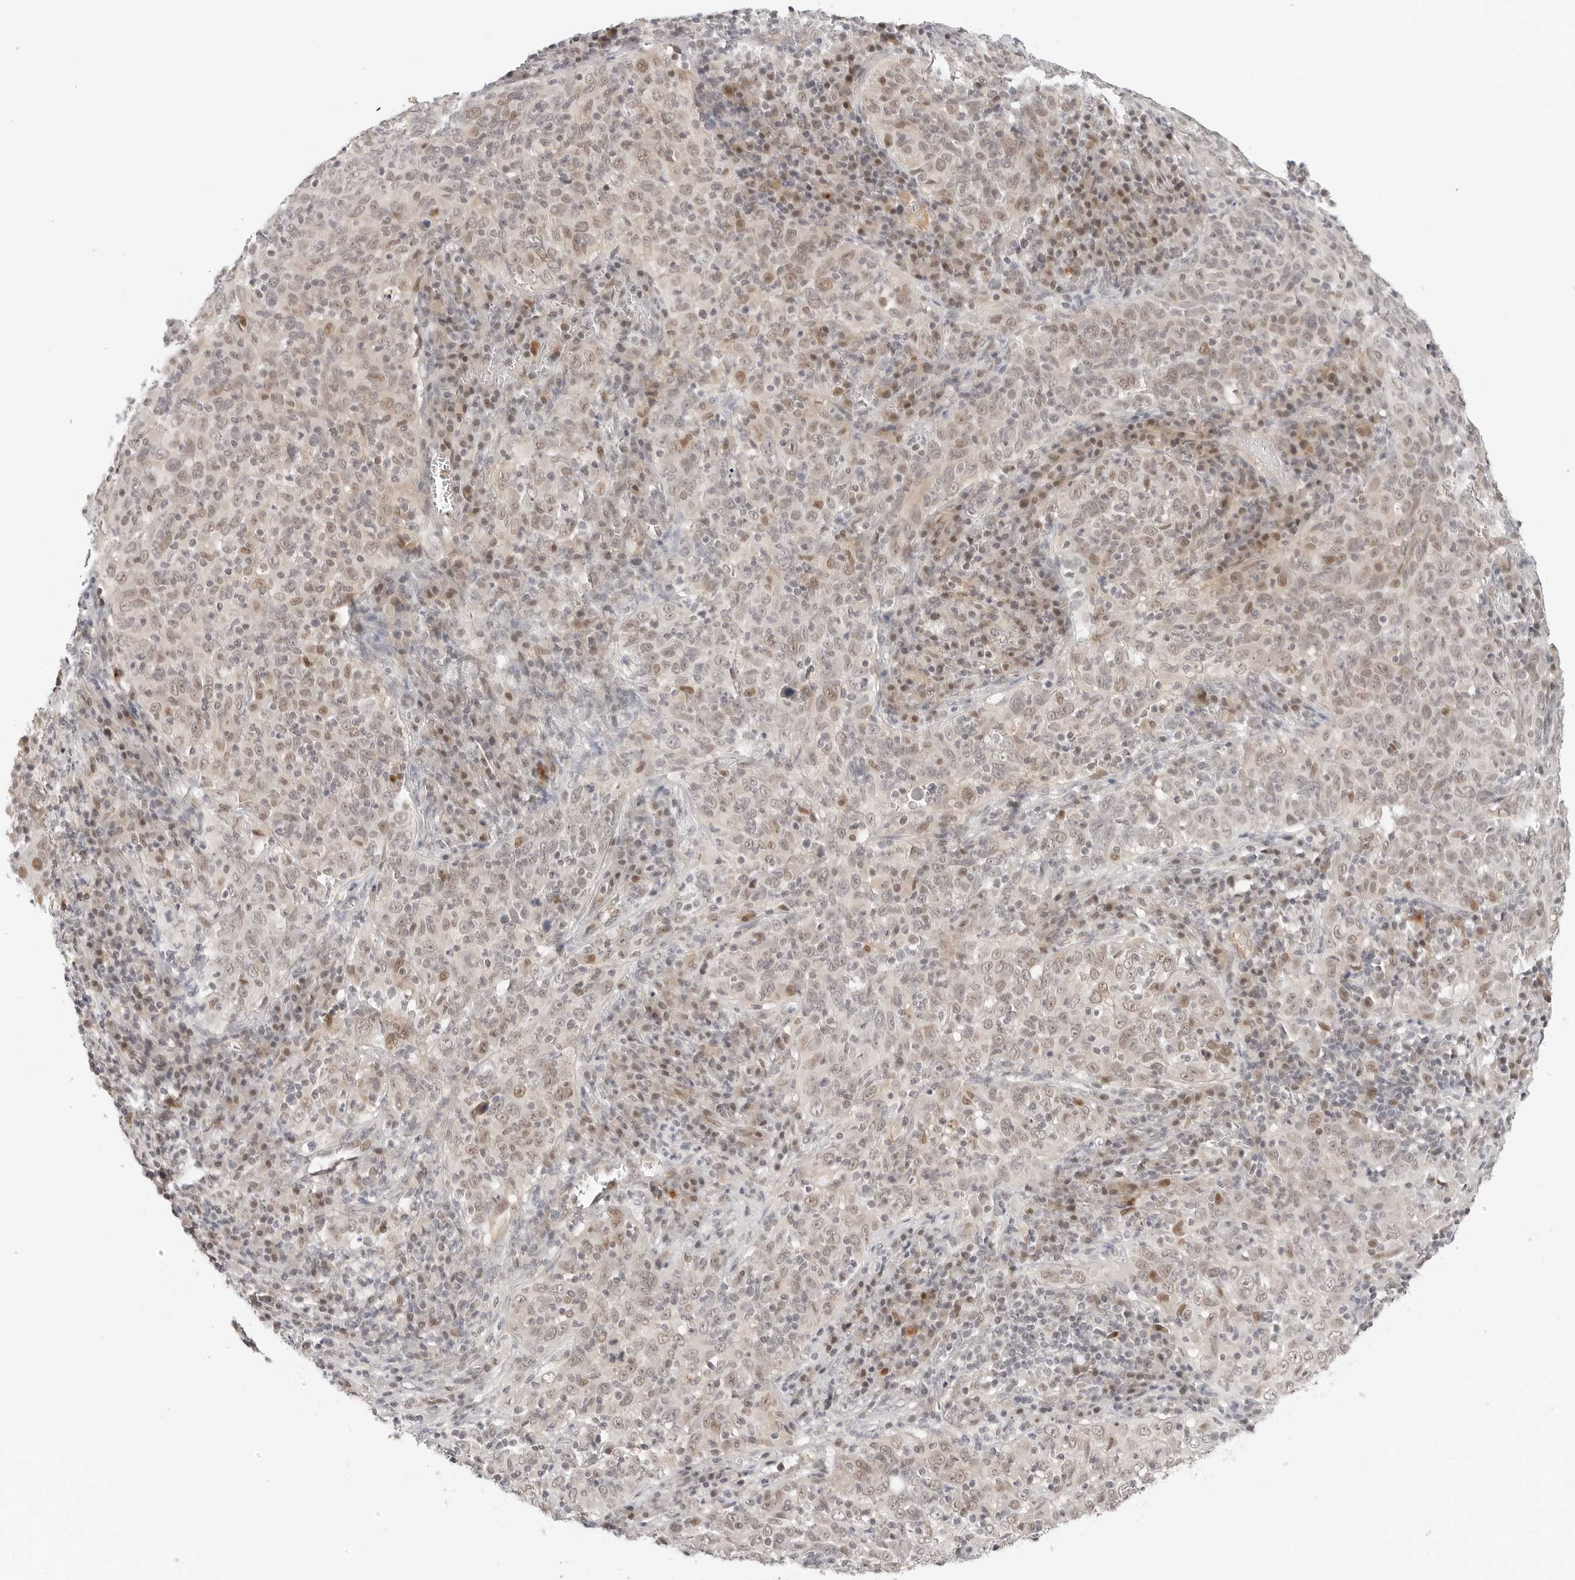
{"staining": {"intensity": "weak", "quantity": "25%-75%", "location": "nuclear"}, "tissue": "cervical cancer", "cell_type": "Tumor cells", "image_type": "cancer", "snomed": [{"axis": "morphology", "description": "Squamous cell carcinoma, NOS"}, {"axis": "topography", "description": "Cervix"}], "caption": "Cervical cancer (squamous cell carcinoma) was stained to show a protein in brown. There is low levels of weak nuclear positivity in about 25%-75% of tumor cells. (DAB (3,3'-diaminobenzidine) IHC, brown staining for protein, blue staining for nuclei).", "gene": "TSEN2", "patient": {"sex": "female", "age": 46}}